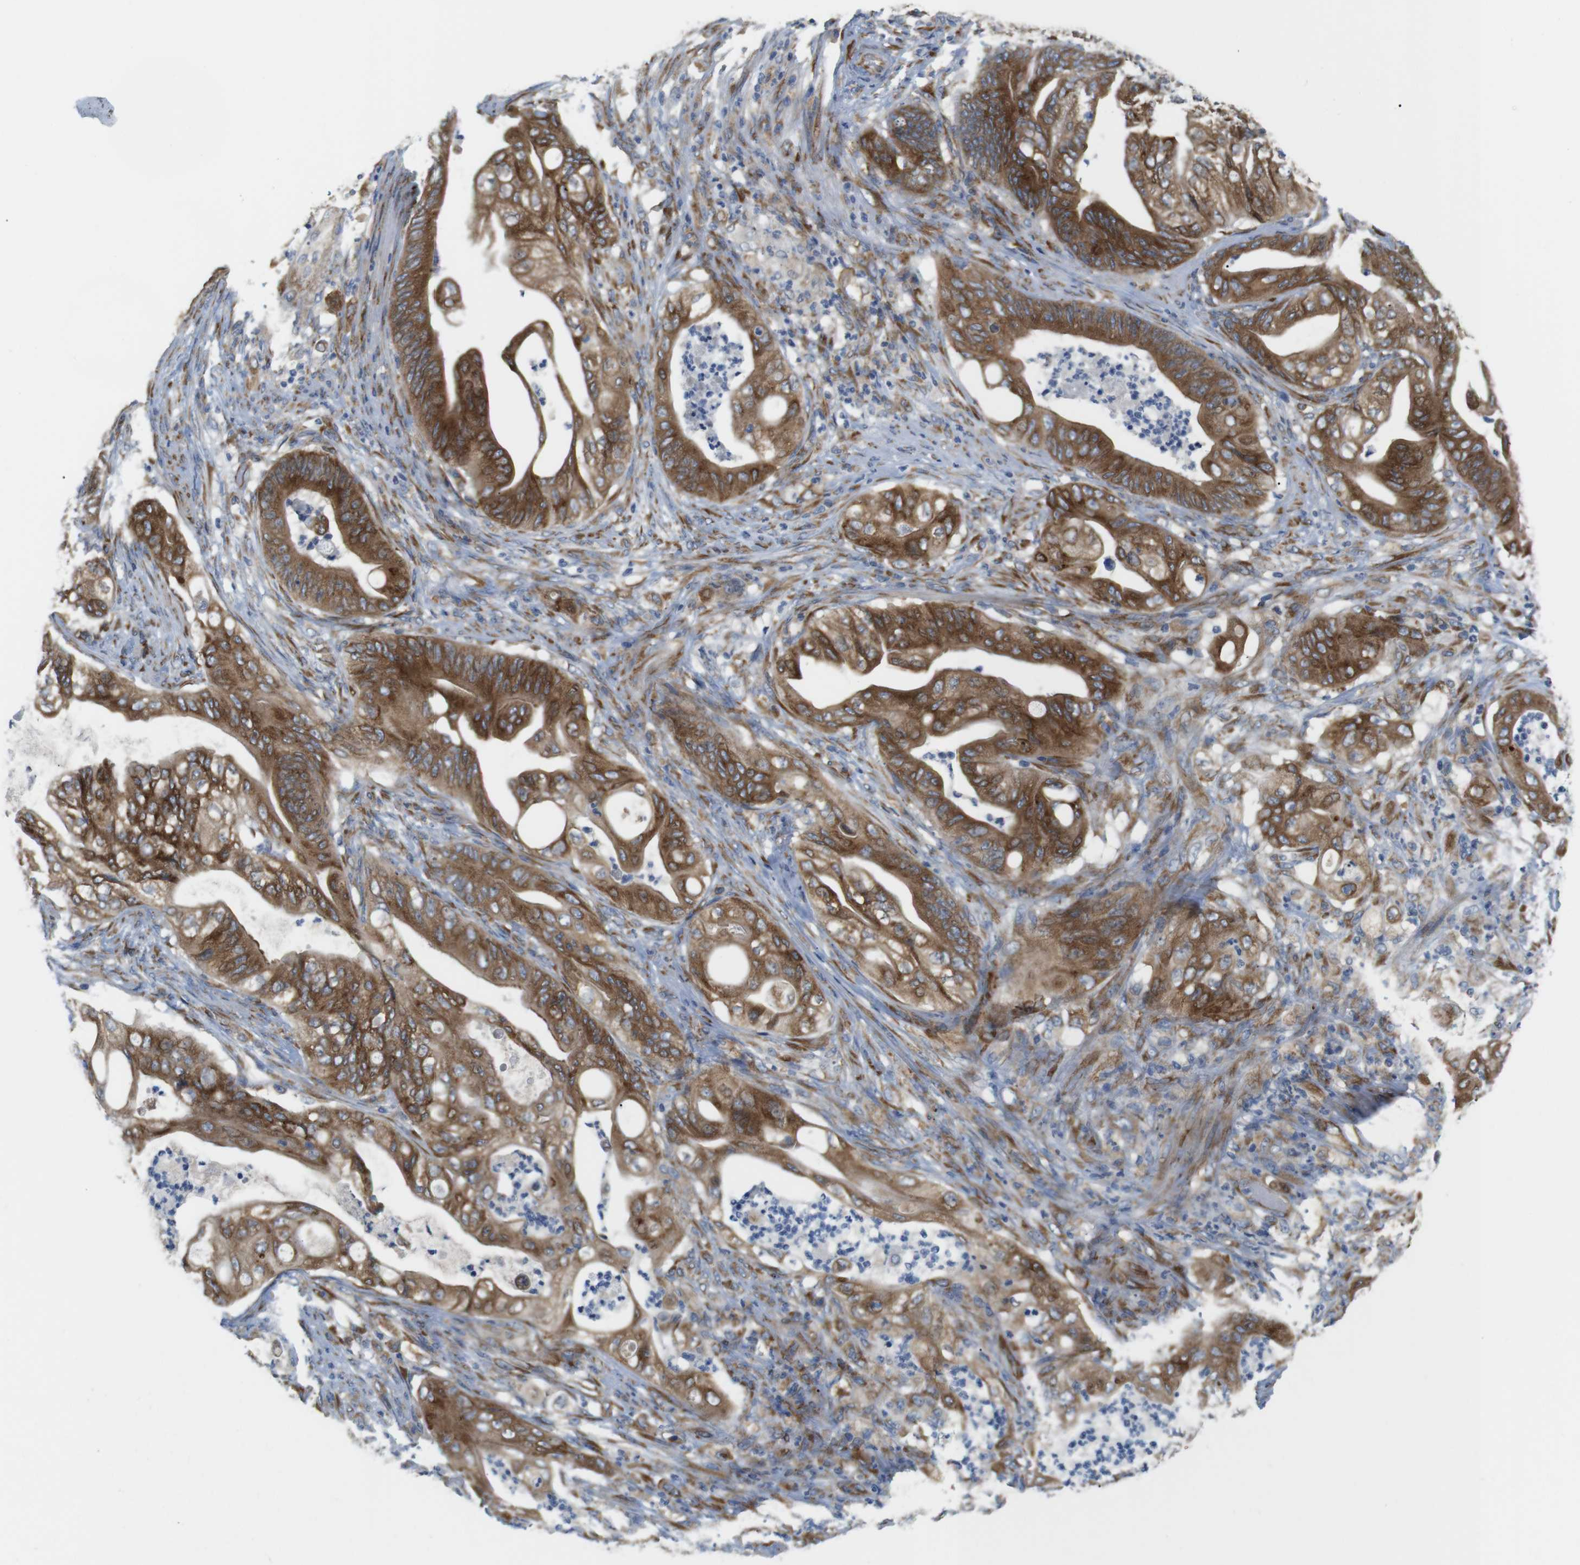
{"staining": {"intensity": "strong", "quantity": ">75%", "location": "cytoplasmic/membranous"}, "tissue": "stomach cancer", "cell_type": "Tumor cells", "image_type": "cancer", "snomed": [{"axis": "morphology", "description": "Adenocarcinoma, NOS"}, {"axis": "topography", "description": "Stomach"}], "caption": "Stomach cancer was stained to show a protein in brown. There is high levels of strong cytoplasmic/membranous expression in about >75% of tumor cells.", "gene": "PCNX2", "patient": {"sex": "female", "age": 73}}